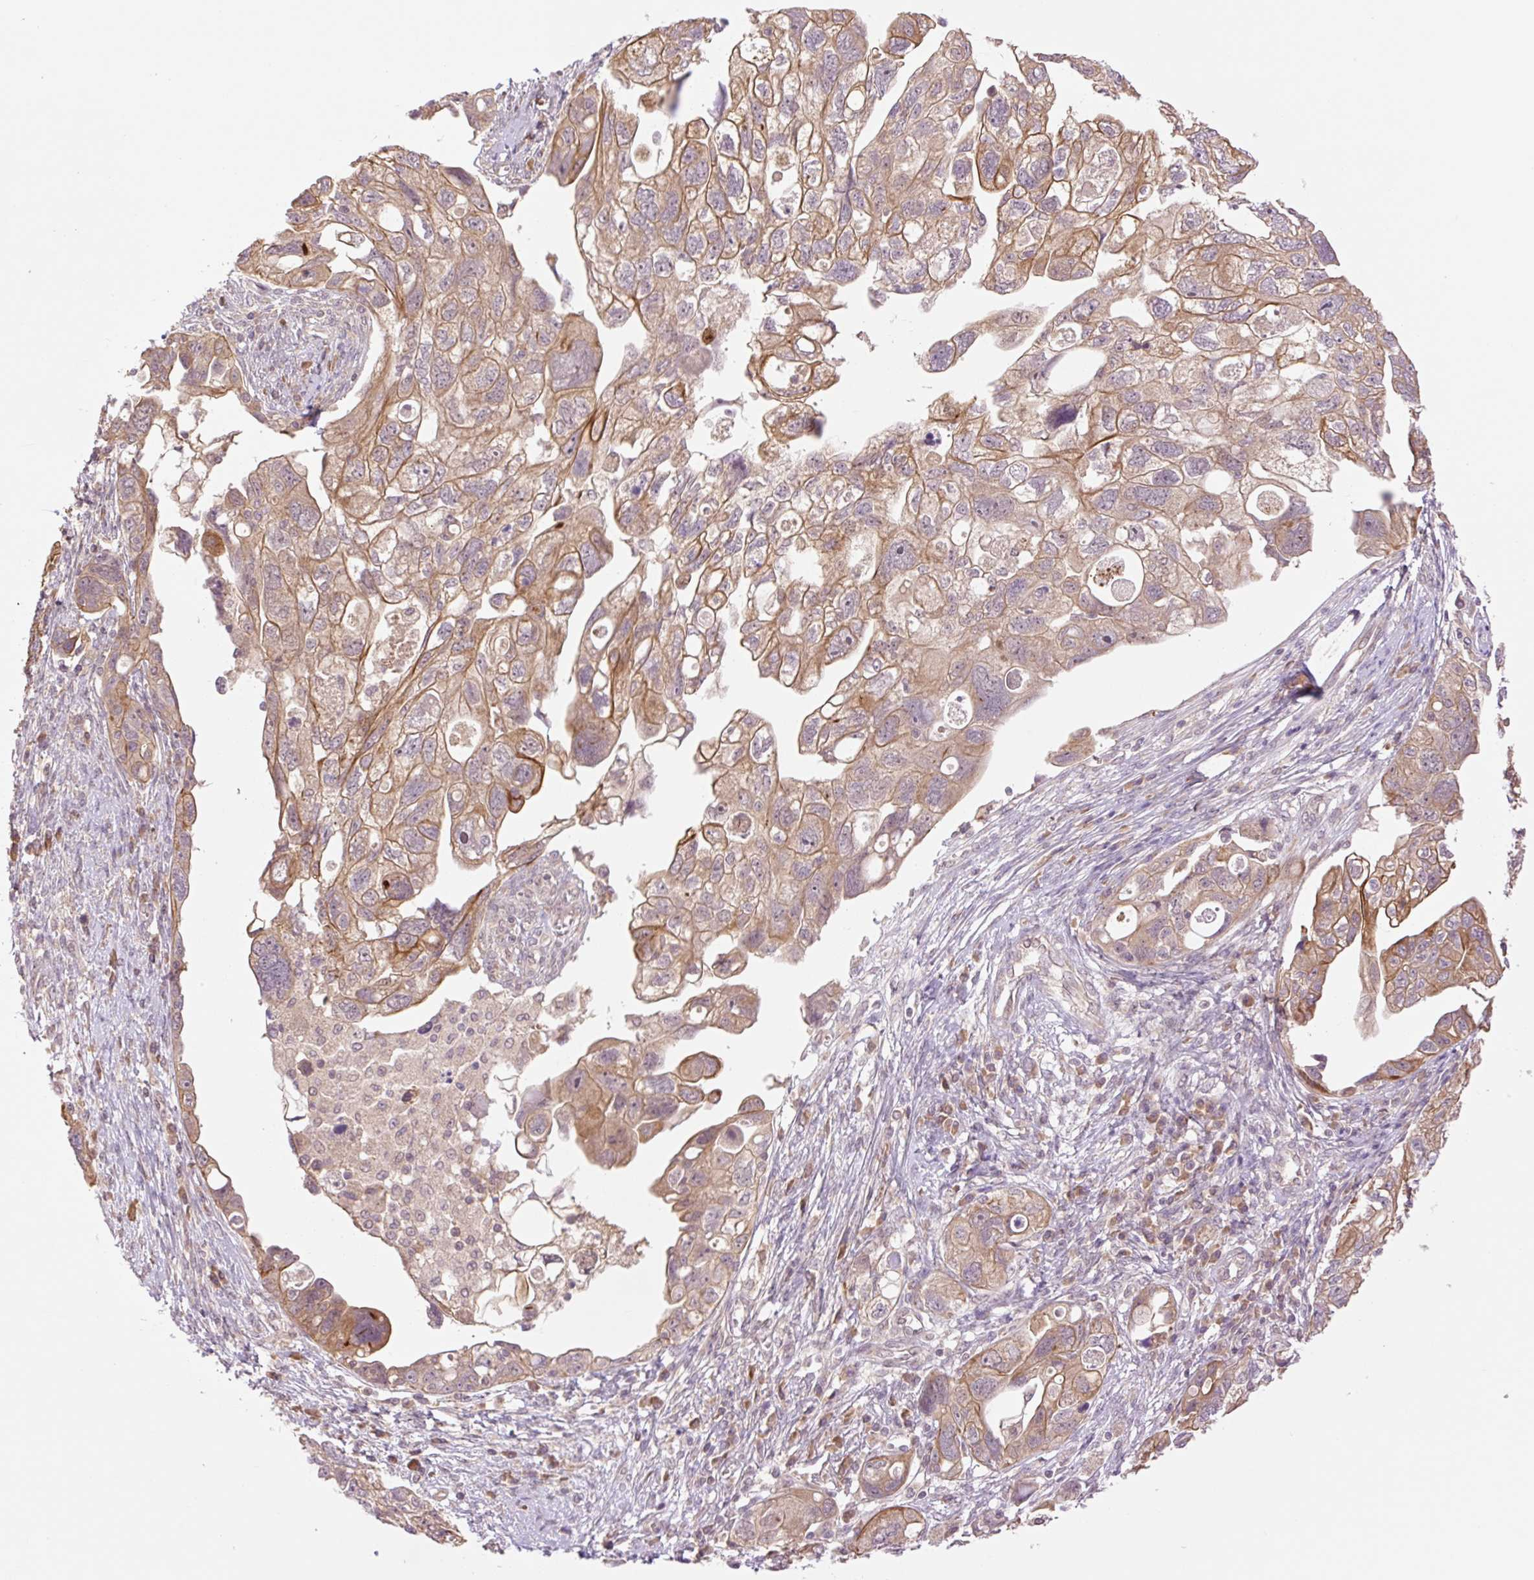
{"staining": {"intensity": "moderate", "quantity": ">75%", "location": "cytoplasmic/membranous"}, "tissue": "ovarian cancer", "cell_type": "Tumor cells", "image_type": "cancer", "snomed": [{"axis": "morphology", "description": "Carcinoma, NOS"}, {"axis": "morphology", "description": "Cystadenocarcinoma, serous, NOS"}, {"axis": "topography", "description": "Ovary"}], "caption": "Protein staining of serous cystadenocarcinoma (ovarian) tissue exhibits moderate cytoplasmic/membranous positivity in approximately >75% of tumor cells.", "gene": "YJU2B", "patient": {"sex": "female", "age": 69}}